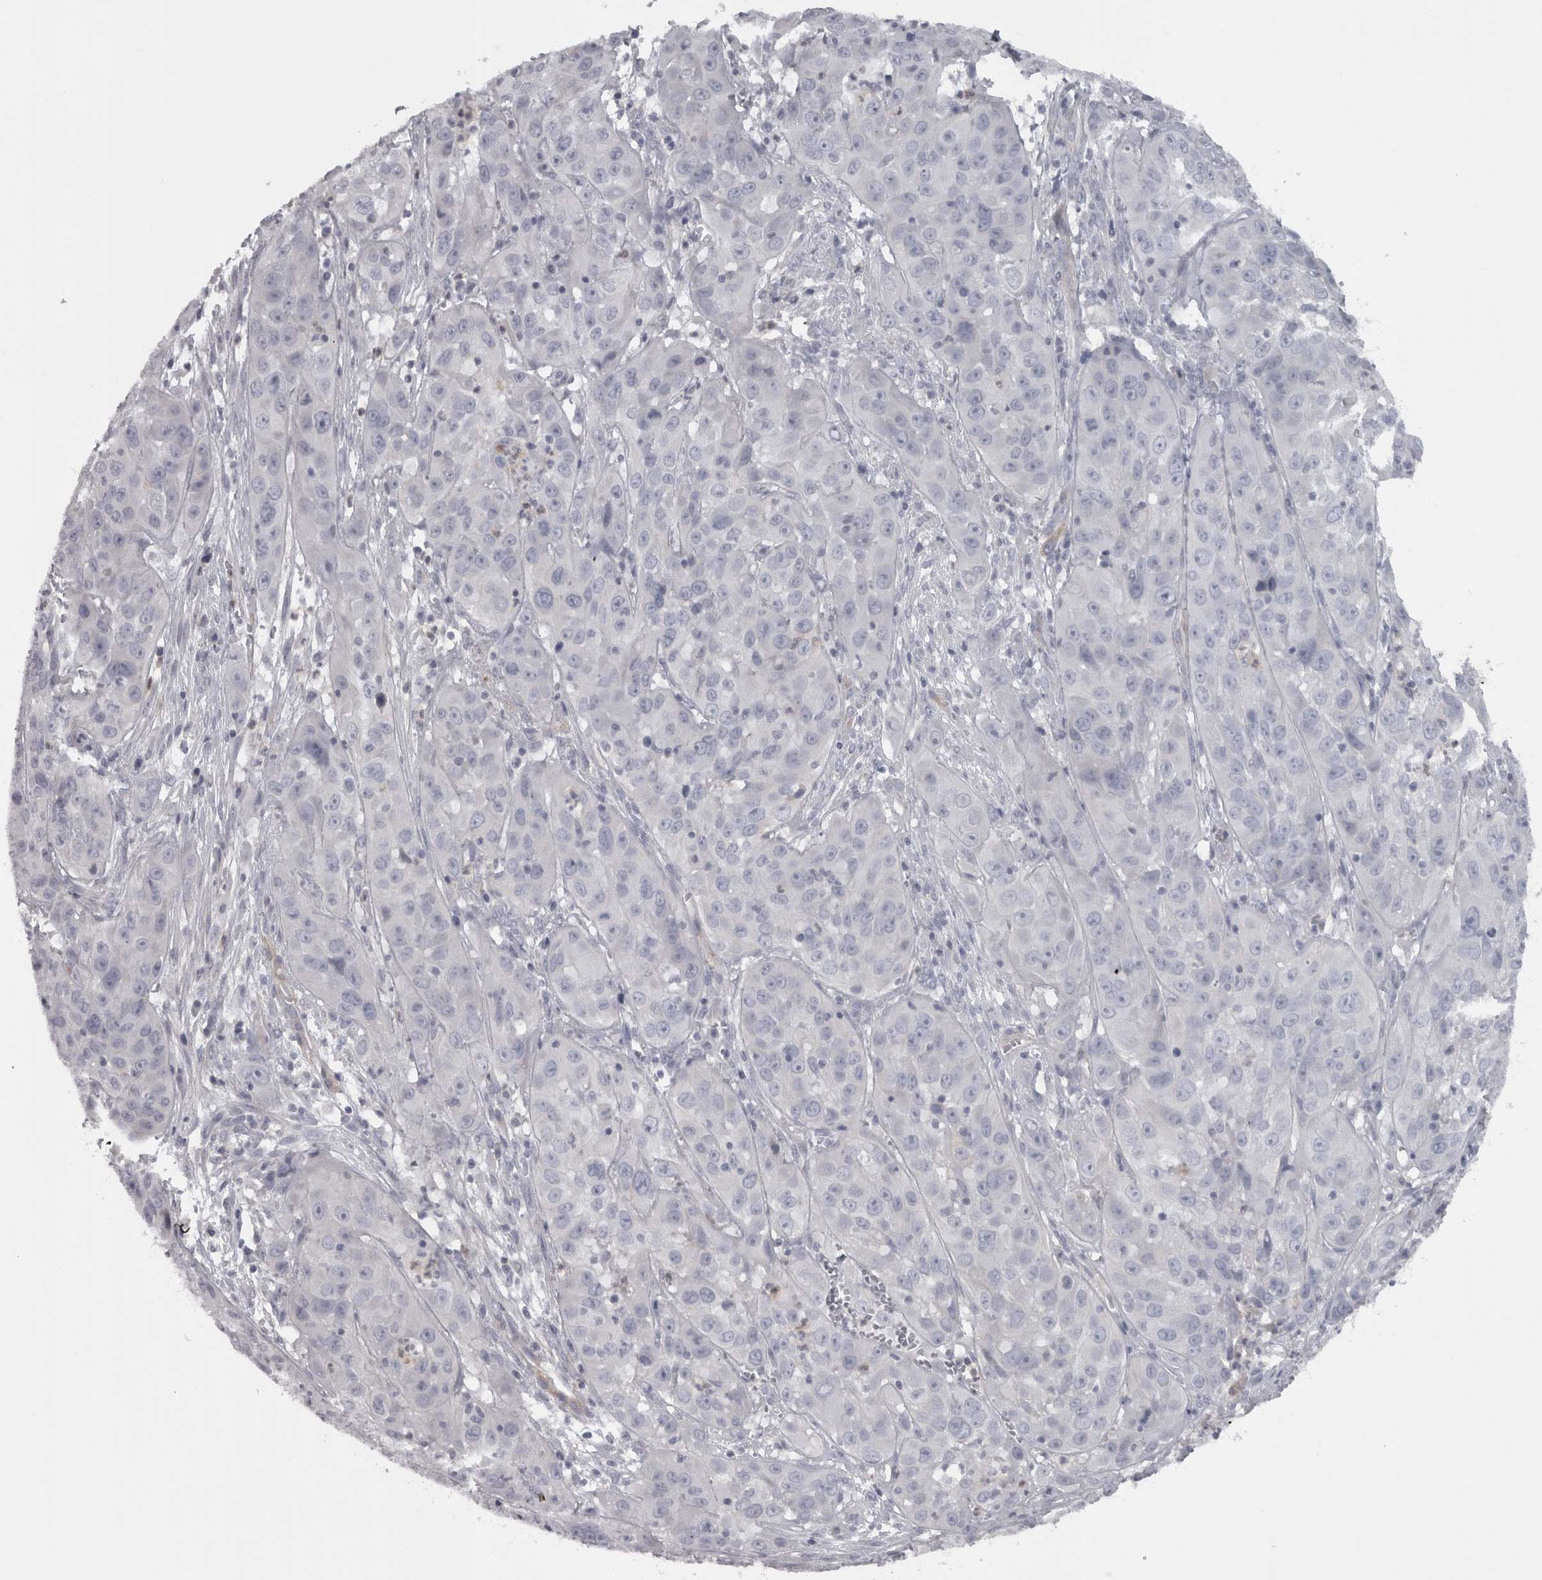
{"staining": {"intensity": "negative", "quantity": "none", "location": "none"}, "tissue": "cervical cancer", "cell_type": "Tumor cells", "image_type": "cancer", "snomed": [{"axis": "morphology", "description": "Squamous cell carcinoma, NOS"}, {"axis": "topography", "description": "Cervix"}], "caption": "High magnification brightfield microscopy of squamous cell carcinoma (cervical) stained with DAB (3,3'-diaminobenzidine) (brown) and counterstained with hematoxylin (blue): tumor cells show no significant staining.", "gene": "PPP1R12B", "patient": {"sex": "female", "age": 32}}